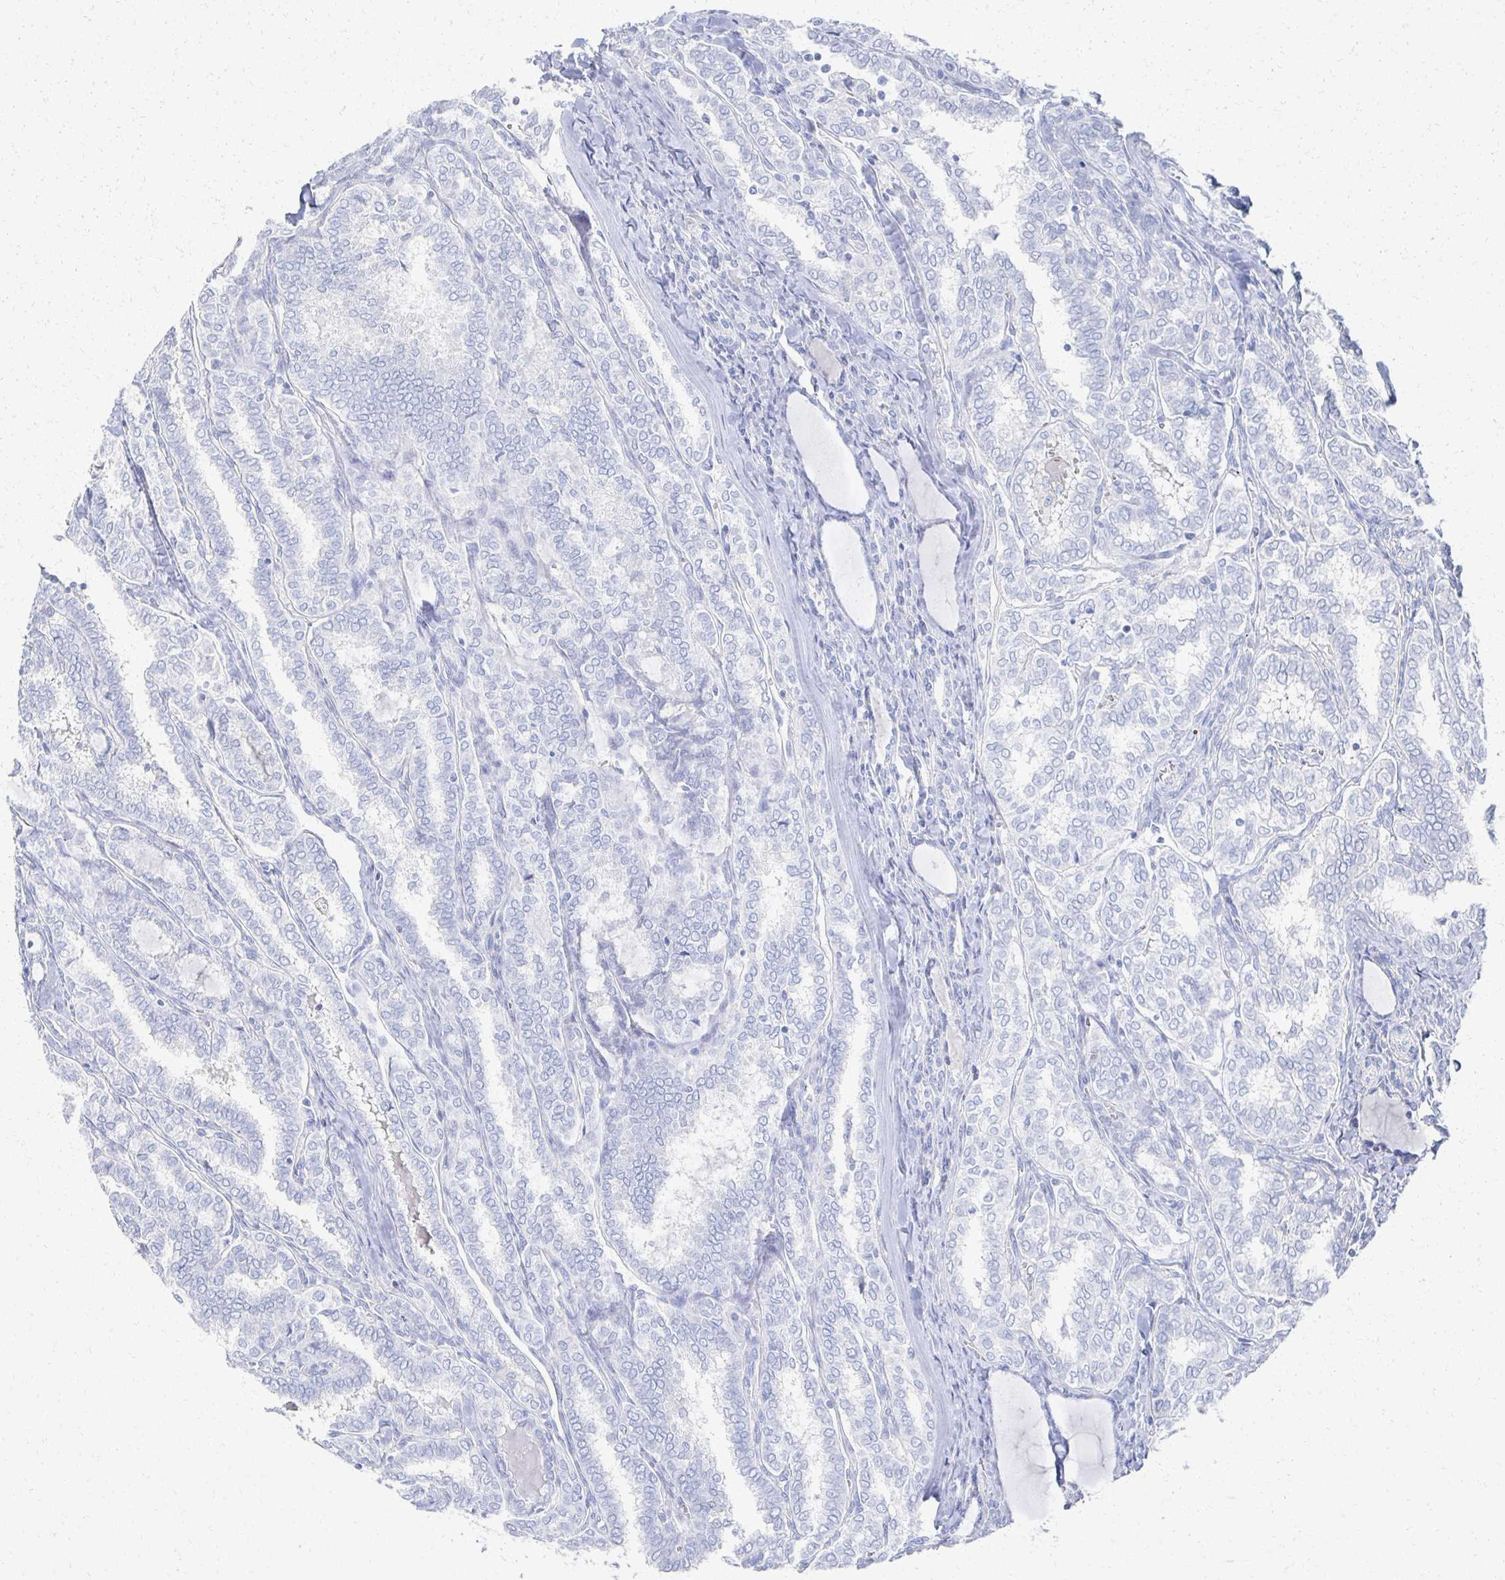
{"staining": {"intensity": "negative", "quantity": "none", "location": "none"}, "tissue": "thyroid cancer", "cell_type": "Tumor cells", "image_type": "cancer", "snomed": [{"axis": "morphology", "description": "Papillary adenocarcinoma, NOS"}, {"axis": "topography", "description": "Thyroid gland"}], "caption": "An immunohistochemistry (IHC) photomicrograph of thyroid cancer is shown. There is no staining in tumor cells of thyroid cancer. The staining is performed using DAB (3,3'-diaminobenzidine) brown chromogen with nuclei counter-stained in using hematoxylin.", "gene": "PRR20A", "patient": {"sex": "female", "age": 30}}